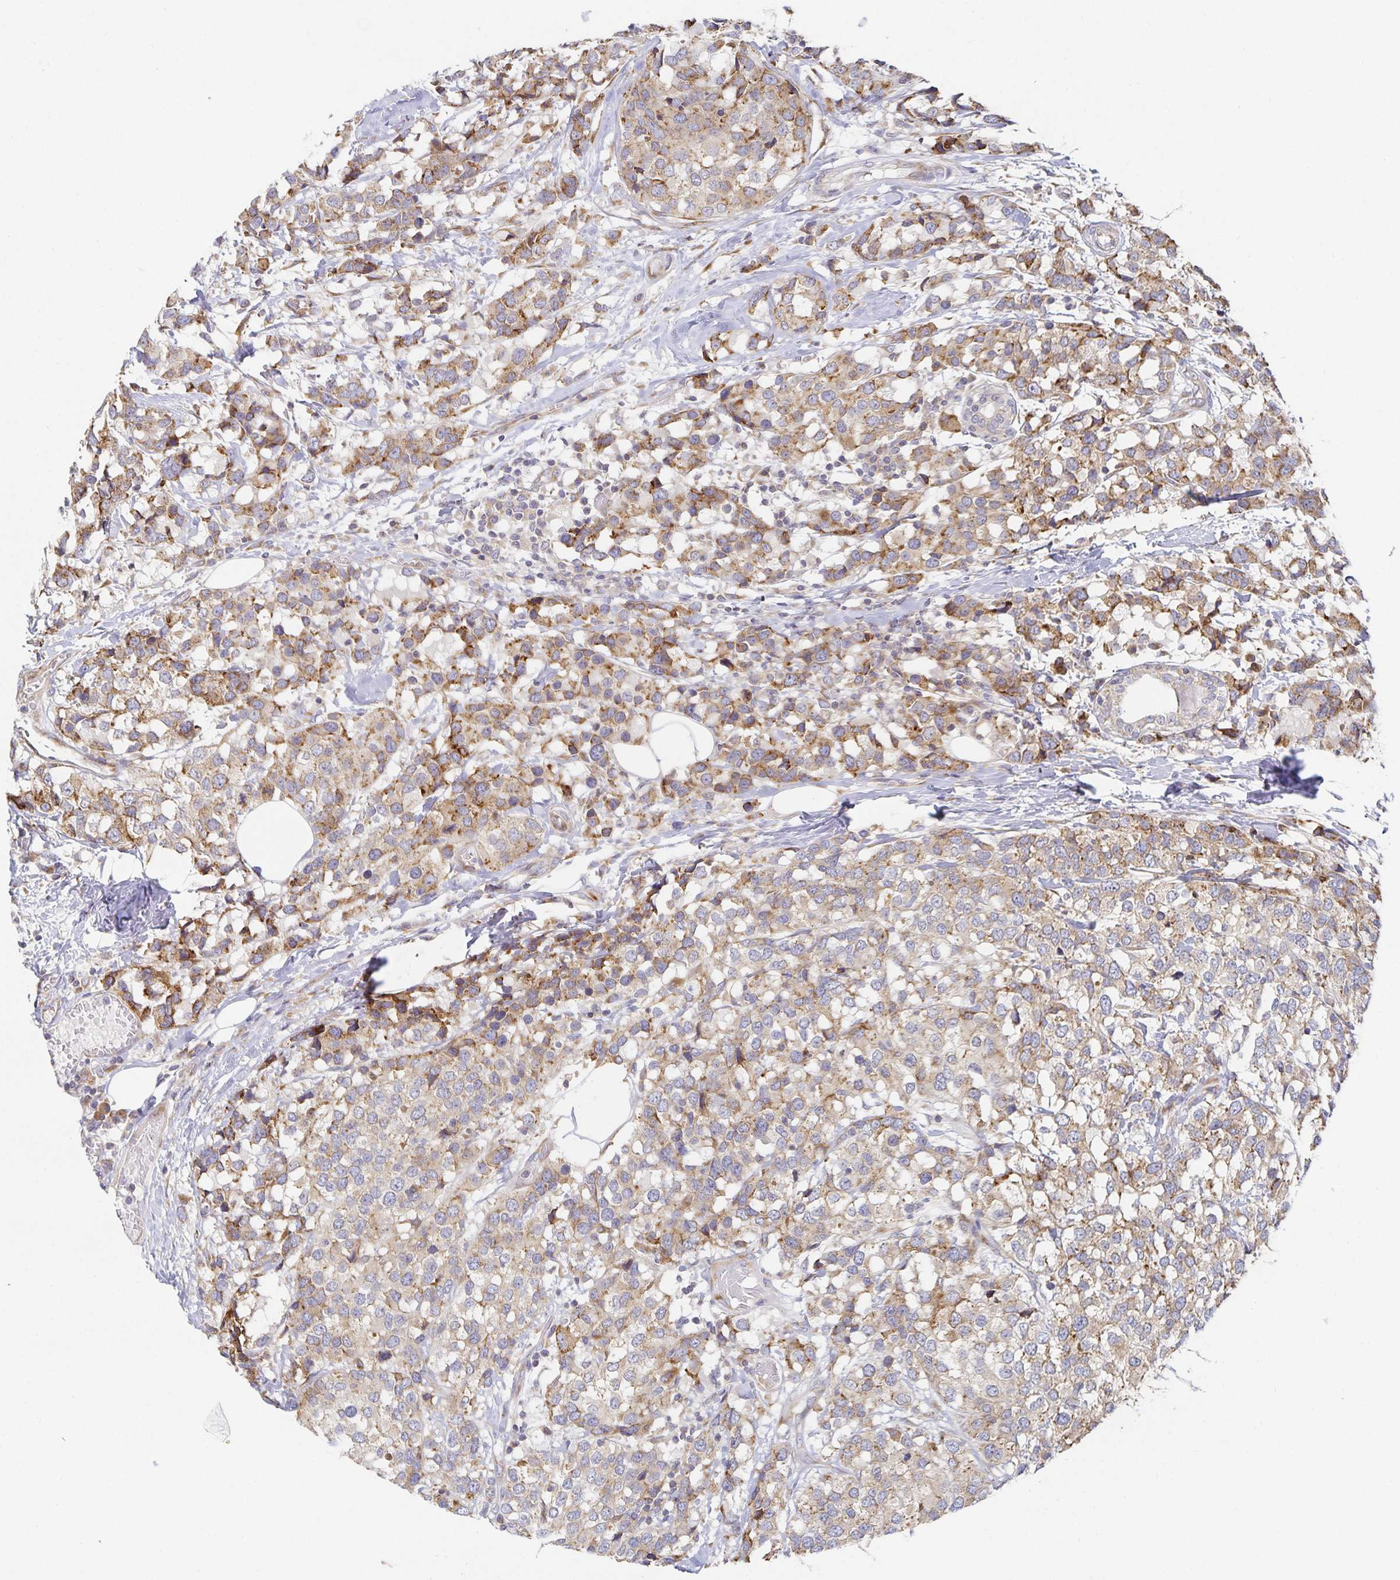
{"staining": {"intensity": "moderate", "quantity": ">75%", "location": "cytoplasmic/membranous"}, "tissue": "breast cancer", "cell_type": "Tumor cells", "image_type": "cancer", "snomed": [{"axis": "morphology", "description": "Lobular carcinoma"}, {"axis": "topography", "description": "Breast"}], "caption": "Moderate cytoplasmic/membranous expression is present in approximately >75% of tumor cells in breast cancer.", "gene": "NOMO1", "patient": {"sex": "female", "age": 59}}